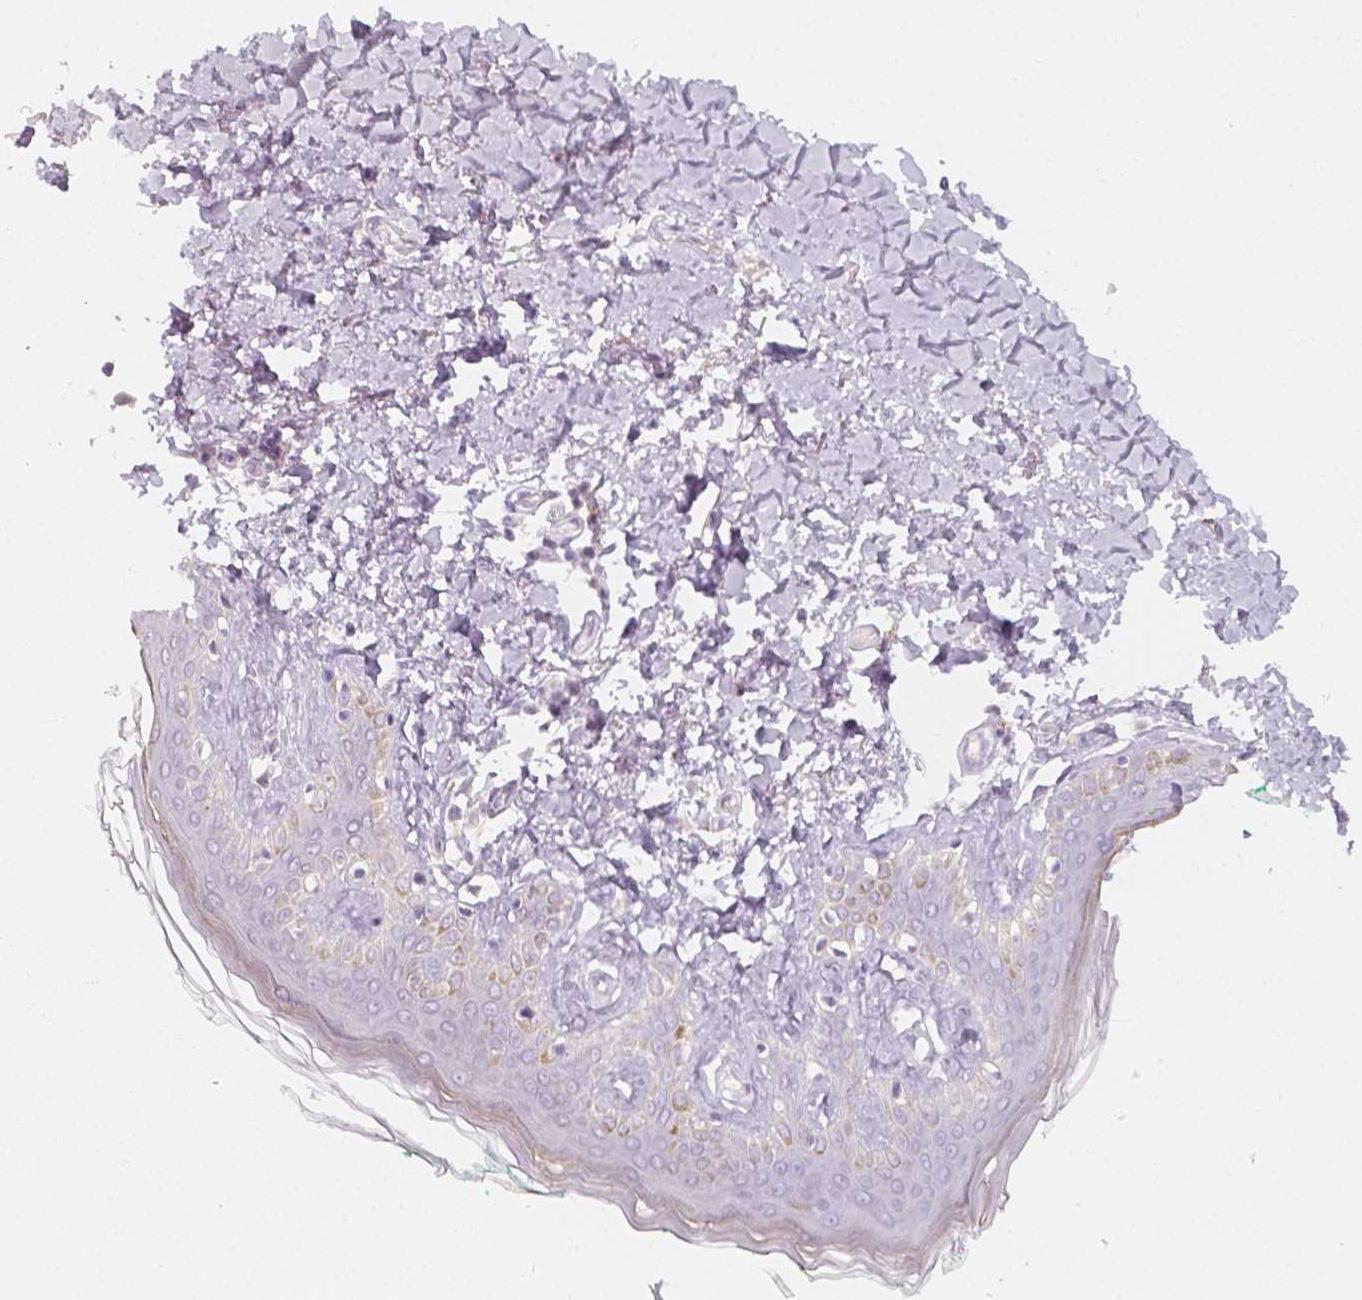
{"staining": {"intensity": "negative", "quantity": "none", "location": "none"}, "tissue": "skin", "cell_type": "Fibroblasts", "image_type": "normal", "snomed": [{"axis": "morphology", "description": "Normal tissue, NOS"}, {"axis": "topography", "description": "Skin"}, {"axis": "topography", "description": "Peripheral nerve tissue"}], "caption": "Immunohistochemical staining of unremarkable human skin reveals no significant expression in fibroblasts.", "gene": "BATF", "patient": {"sex": "female", "age": 45}}